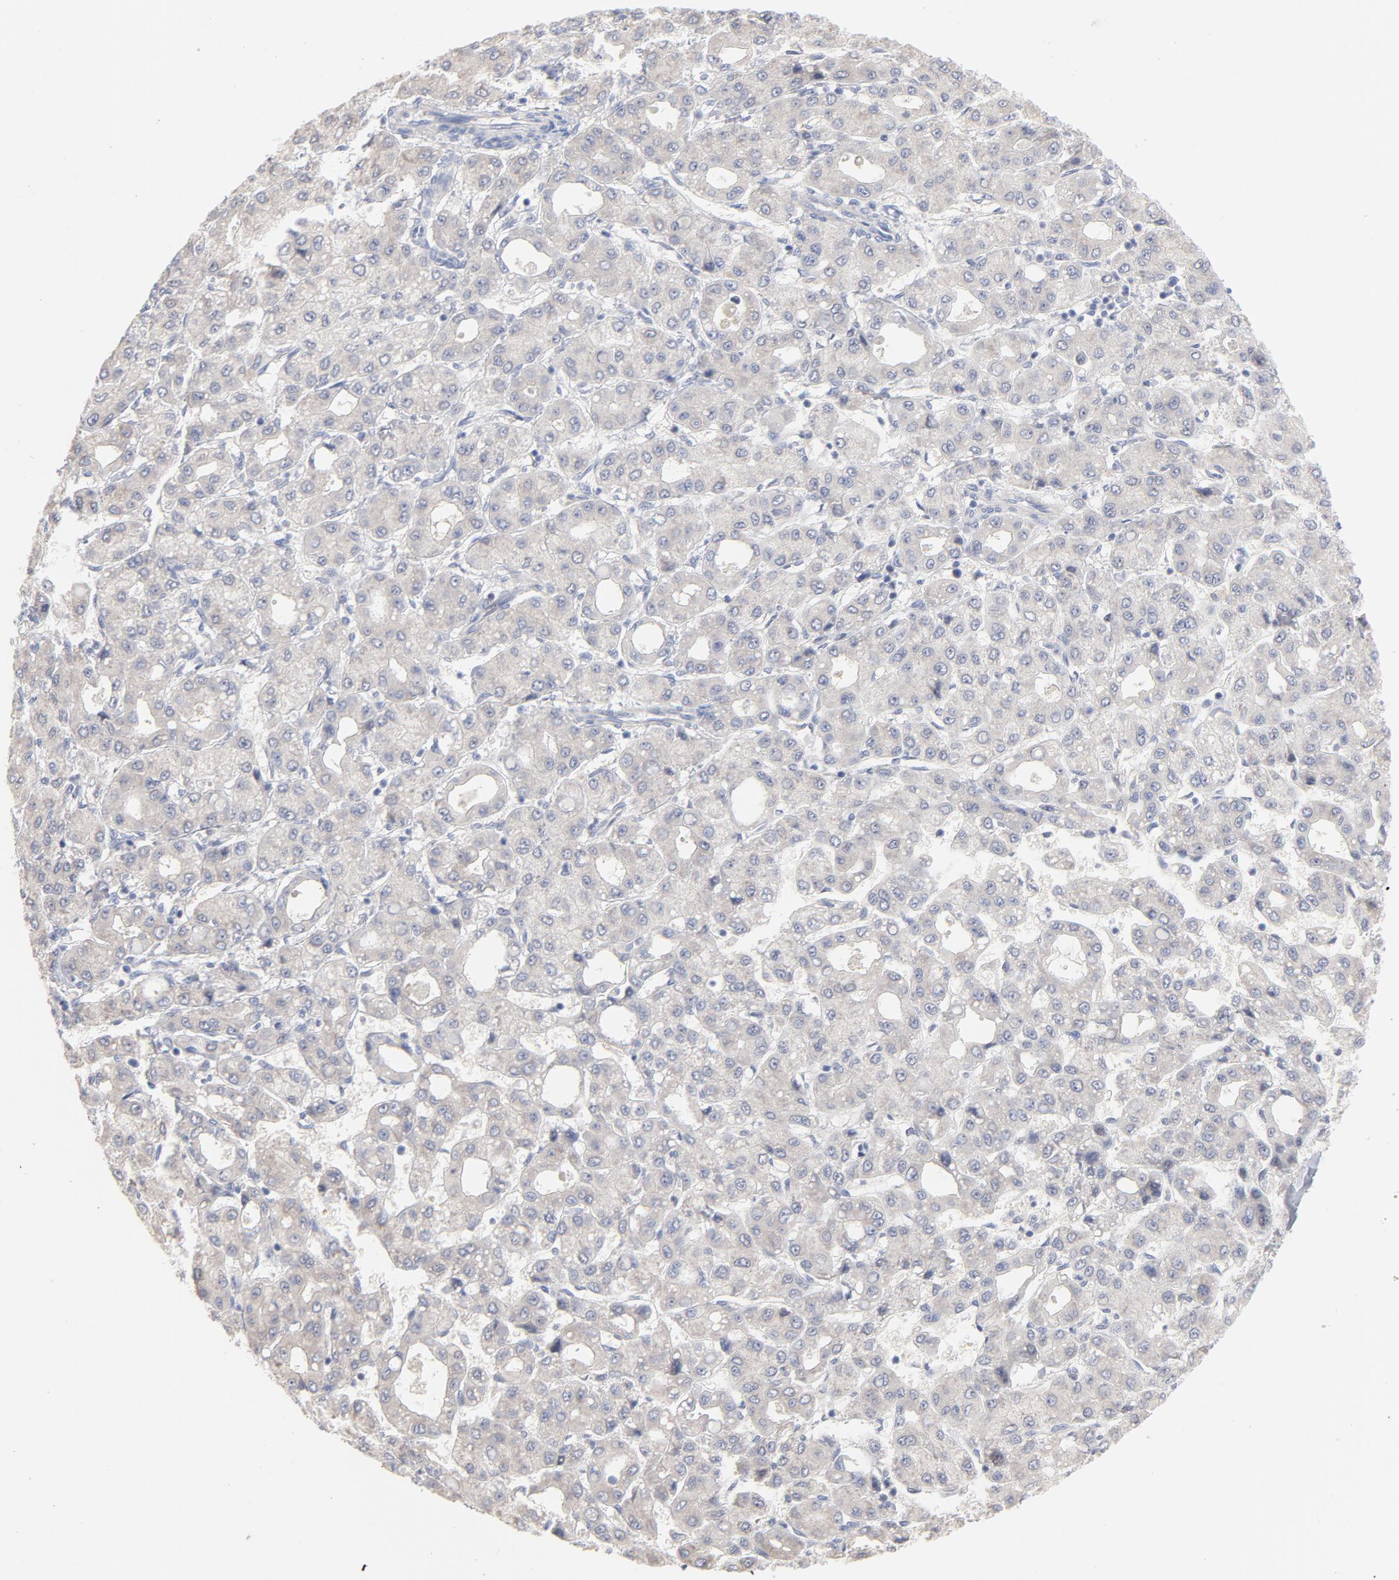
{"staining": {"intensity": "weak", "quantity": ">75%", "location": "cytoplasmic/membranous"}, "tissue": "liver cancer", "cell_type": "Tumor cells", "image_type": "cancer", "snomed": [{"axis": "morphology", "description": "Carcinoma, Hepatocellular, NOS"}, {"axis": "topography", "description": "Liver"}], "caption": "Human liver cancer stained for a protein (brown) reveals weak cytoplasmic/membranous positive expression in about >75% of tumor cells.", "gene": "CPE", "patient": {"sex": "male", "age": 69}}